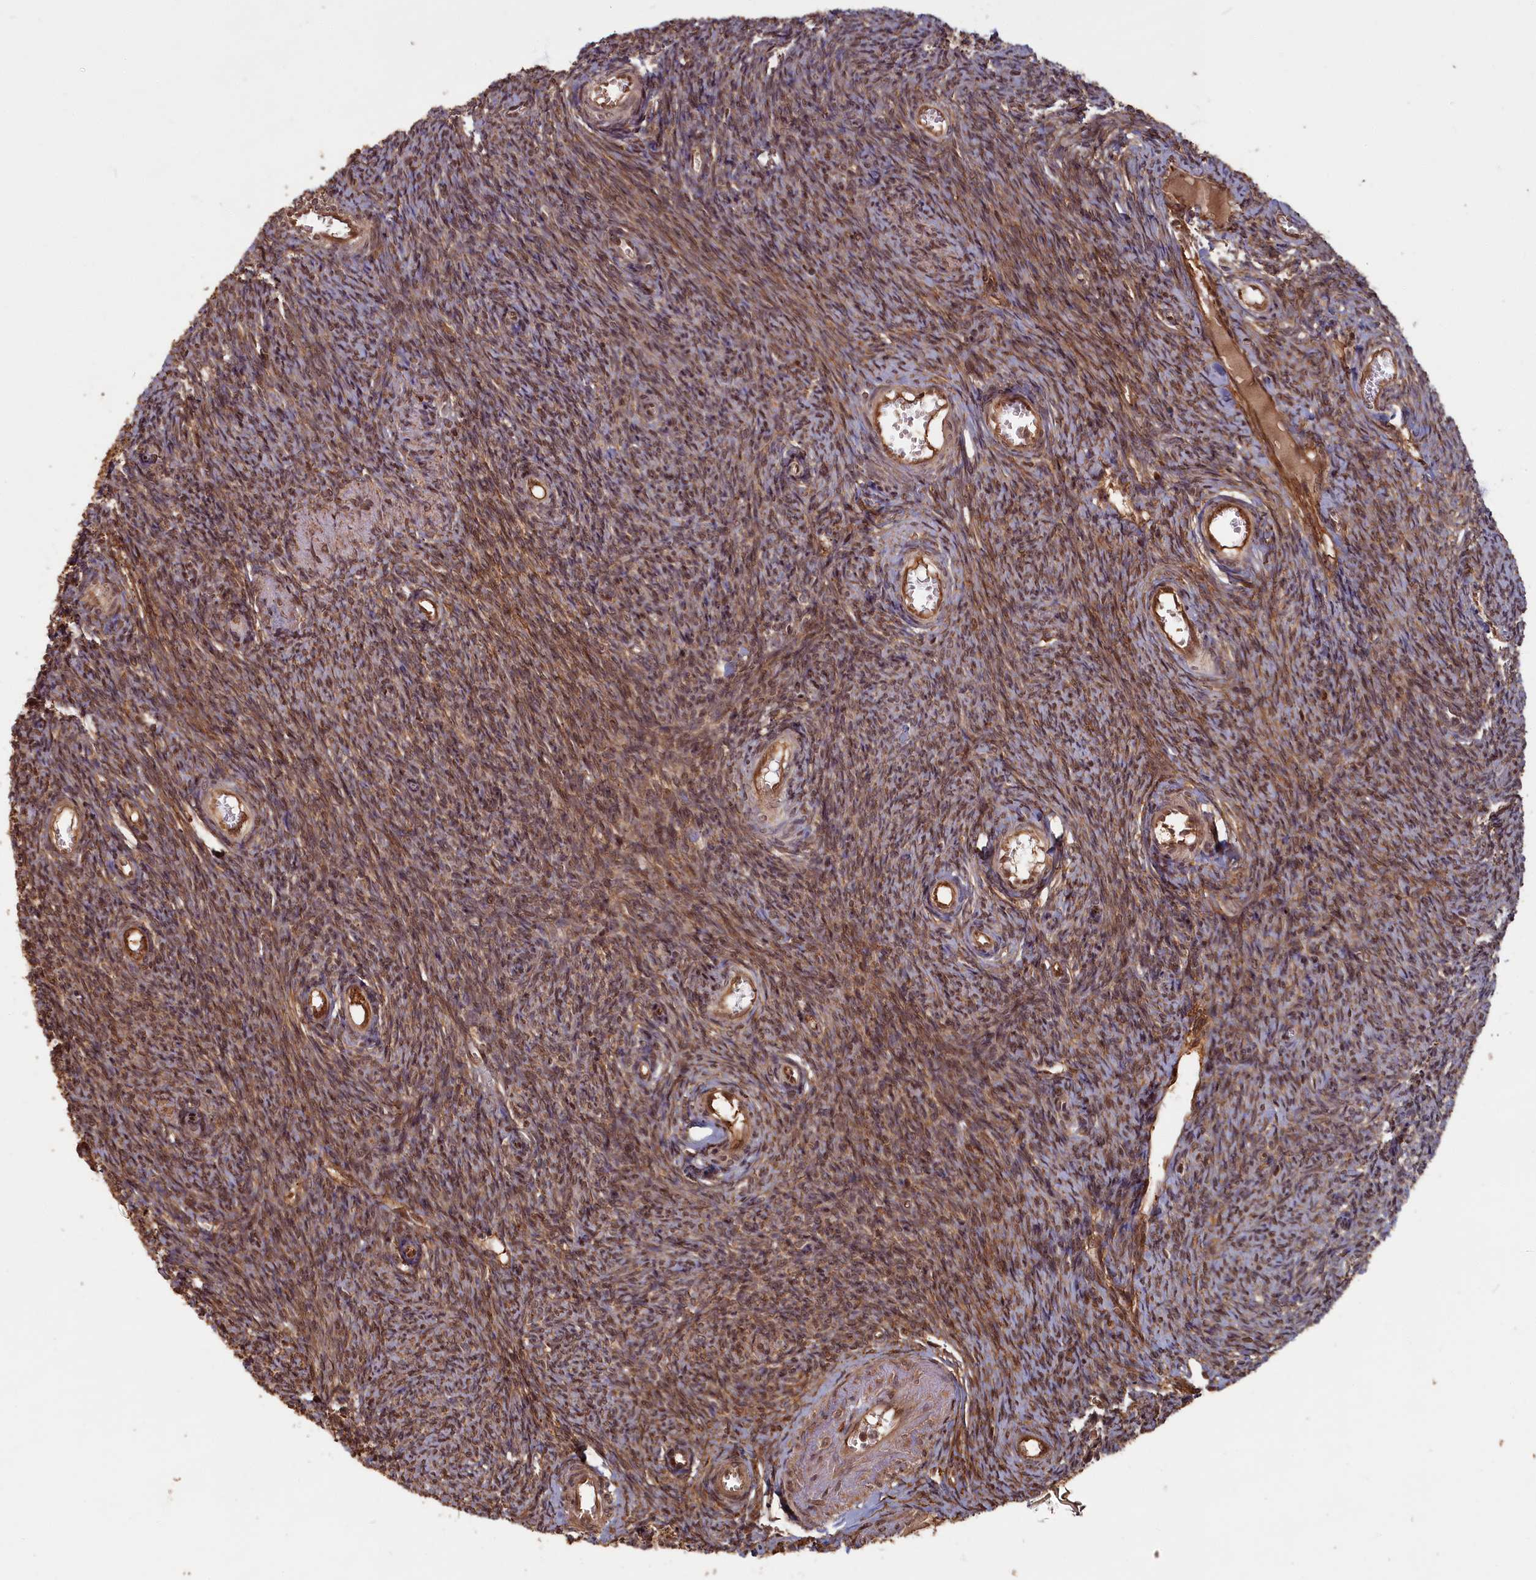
{"staining": {"intensity": "moderate", "quantity": ">75%", "location": "cytoplasmic/membranous,nuclear"}, "tissue": "ovary", "cell_type": "Ovarian stroma cells", "image_type": "normal", "snomed": [{"axis": "morphology", "description": "Normal tissue, NOS"}, {"axis": "topography", "description": "Ovary"}], "caption": "Ovarian stroma cells show medium levels of moderate cytoplasmic/membranous,nuclear positivity in approximately >75% of cells in unremarkable ovary.", "gene": "HIF3A", "patient": {"sex": "female", "age": 44}}